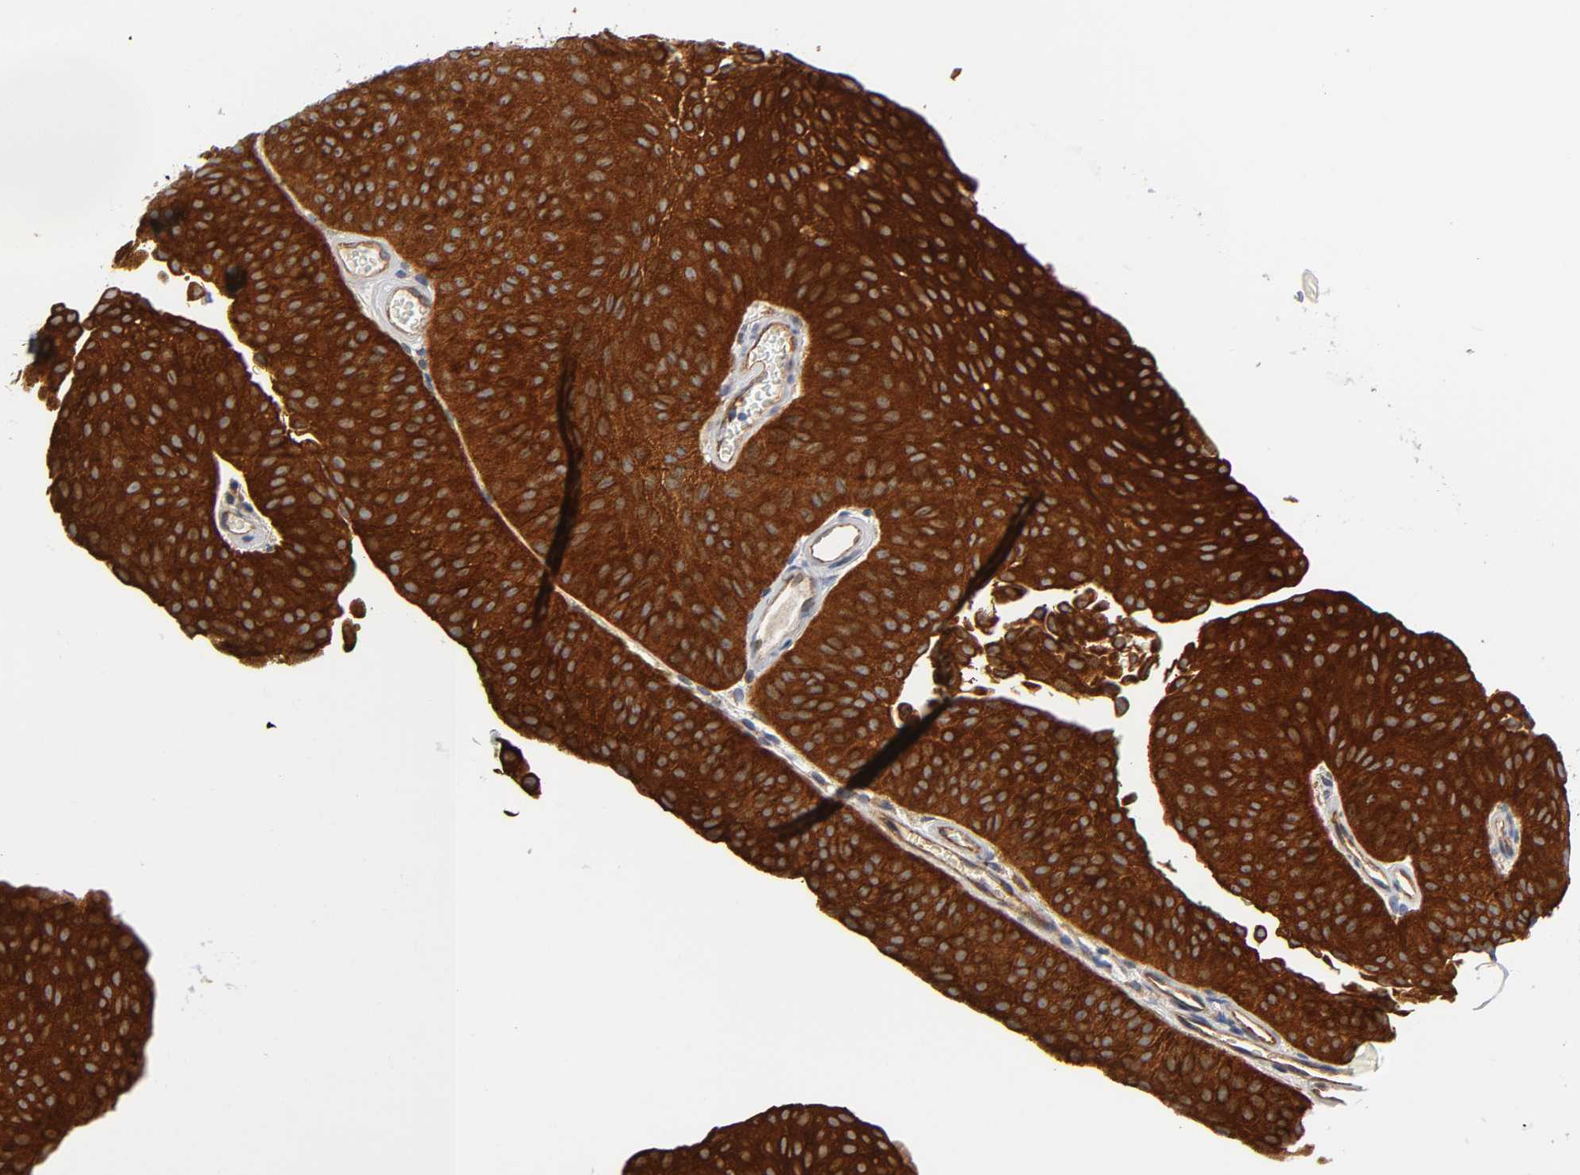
{"staining": {"intensity": "strong", "quantity": ">75%", "location": "cytoplasmic/membranous"}, "tissue": "urothelial cancer", "cell_type": "Tumor cells", "image_type": "cancer", "snomed": [{"axis": "morphology", "description": "Urothelial carcinoma, Low grade"}, {"axis": "topography", "description": "Urinary bladder"}], "caption": "Brown immunohistochemical staining in urothelial carcinoma (low-grade) shows strong cytoplasmic/membranous staining in approximately >75% of tumor cells. (IHC, brightfield microscopy, high magnification).", "gene": "CD2AP", "patient": {"sex": "female", "age": 60}}